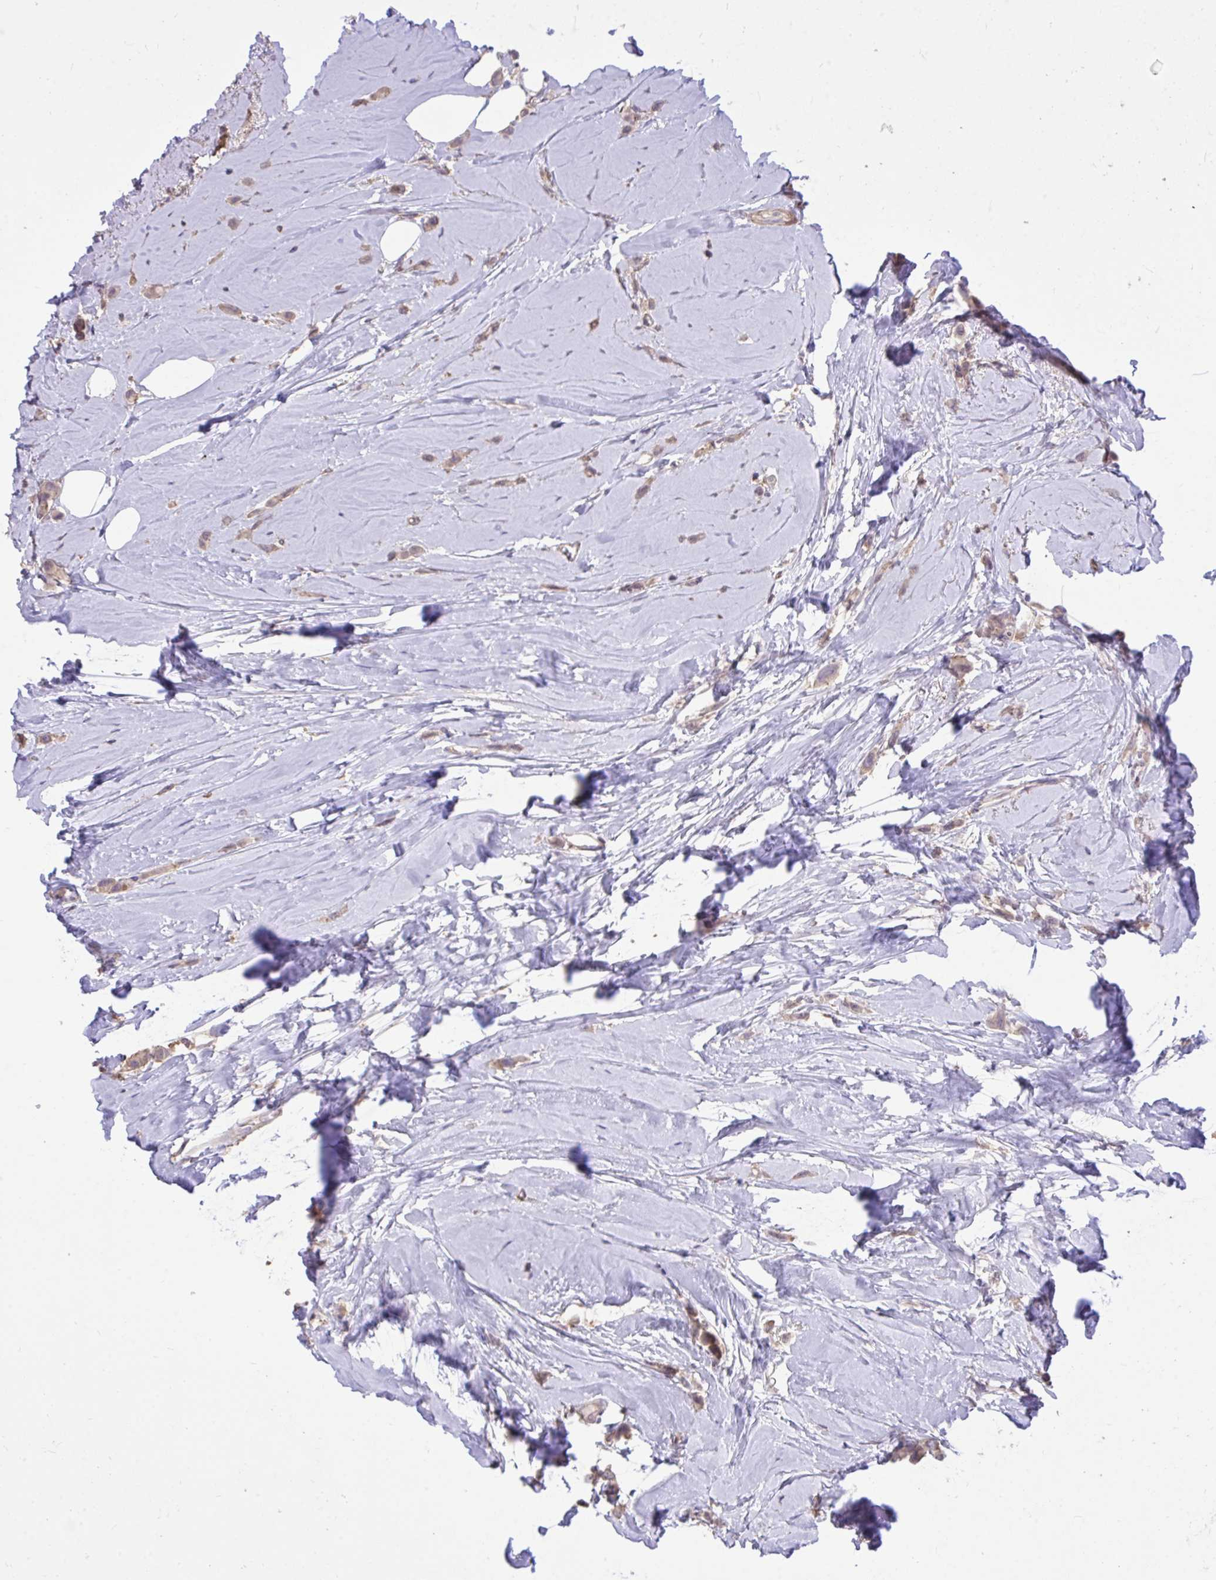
{"staining": {"intensity": "weak", "quantity": ">75%", "location": "cytoplasmic/membranous"}, "tissue": "breast cancer", "cell_type": "Tumor cells", "image_type": "cancer", "snomed": [{"axis": "morphology", "description": "Lobular carcinoma"}, {"axis": "topography", "description": "Breast"}], "caption": "IHC histopathology image of neoplastic tissue: lobular carcinoma (breast) stained using immunohistochemistry (IHC) shows low levels of weak protein expression localized specifically in the cytoplasmic/membranous of tumor cells, appearing as a cytoplasmic/membranous brown color.", "gene": "IGFL2", "patient": {"sex": "female", "age": 66}}